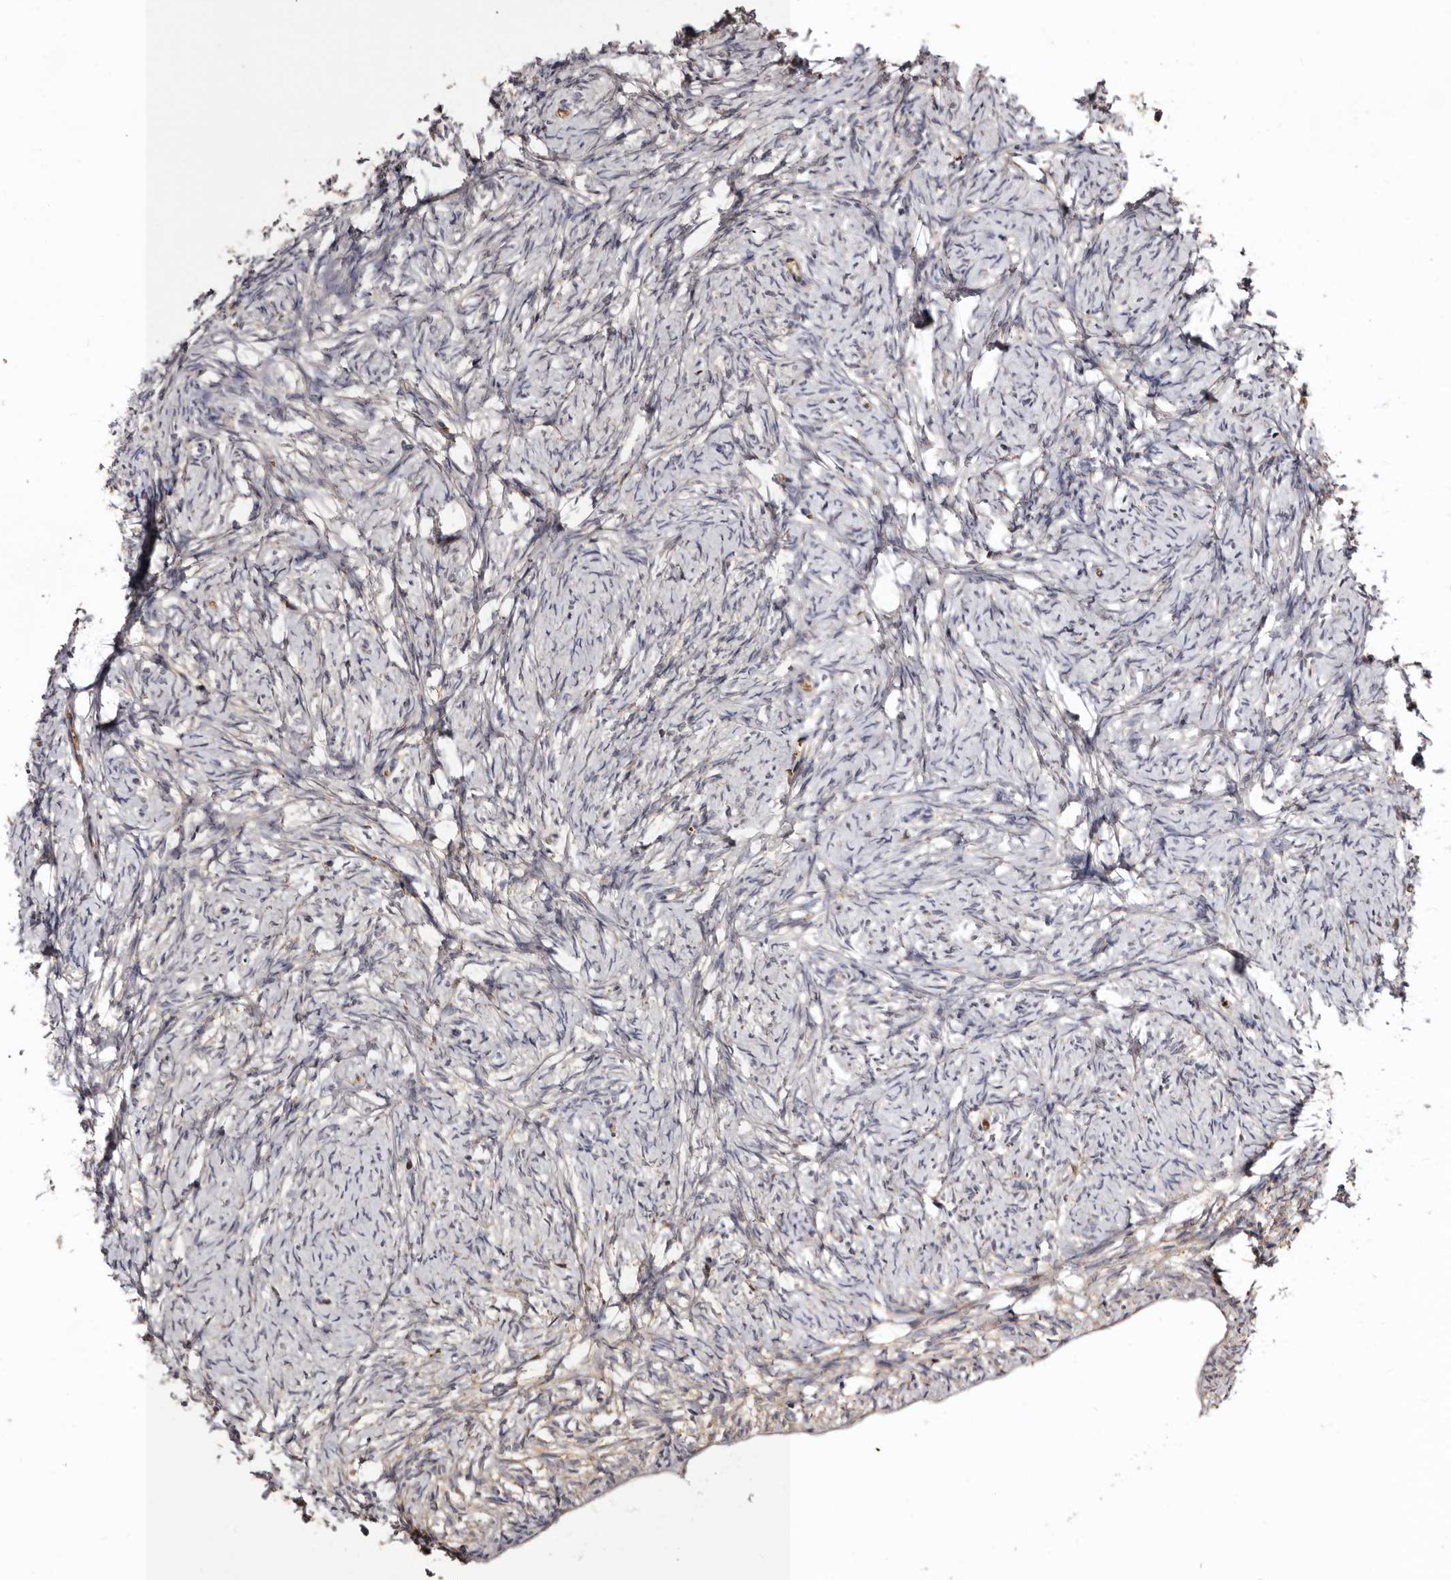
{"staining": {"intensity": "weak", "quantity": "<25%", "location": "cytoplasmic/membranous"}, "tissue": "ovary", "cell_type": "Follicle cells", "image_type": "normal", "snomed": [{"axis": "morphology", "description": "Normal tissue, NOS"}, {"axis": "topography", "description": "Ovary"}], "caption": "High power microscopy histopathology image of an IHC micrograph of unremarkable ovary, revealing no significant staining in follicle cells.", "gene": "BAX", "patient": {"sex": "female", "age": 34}}